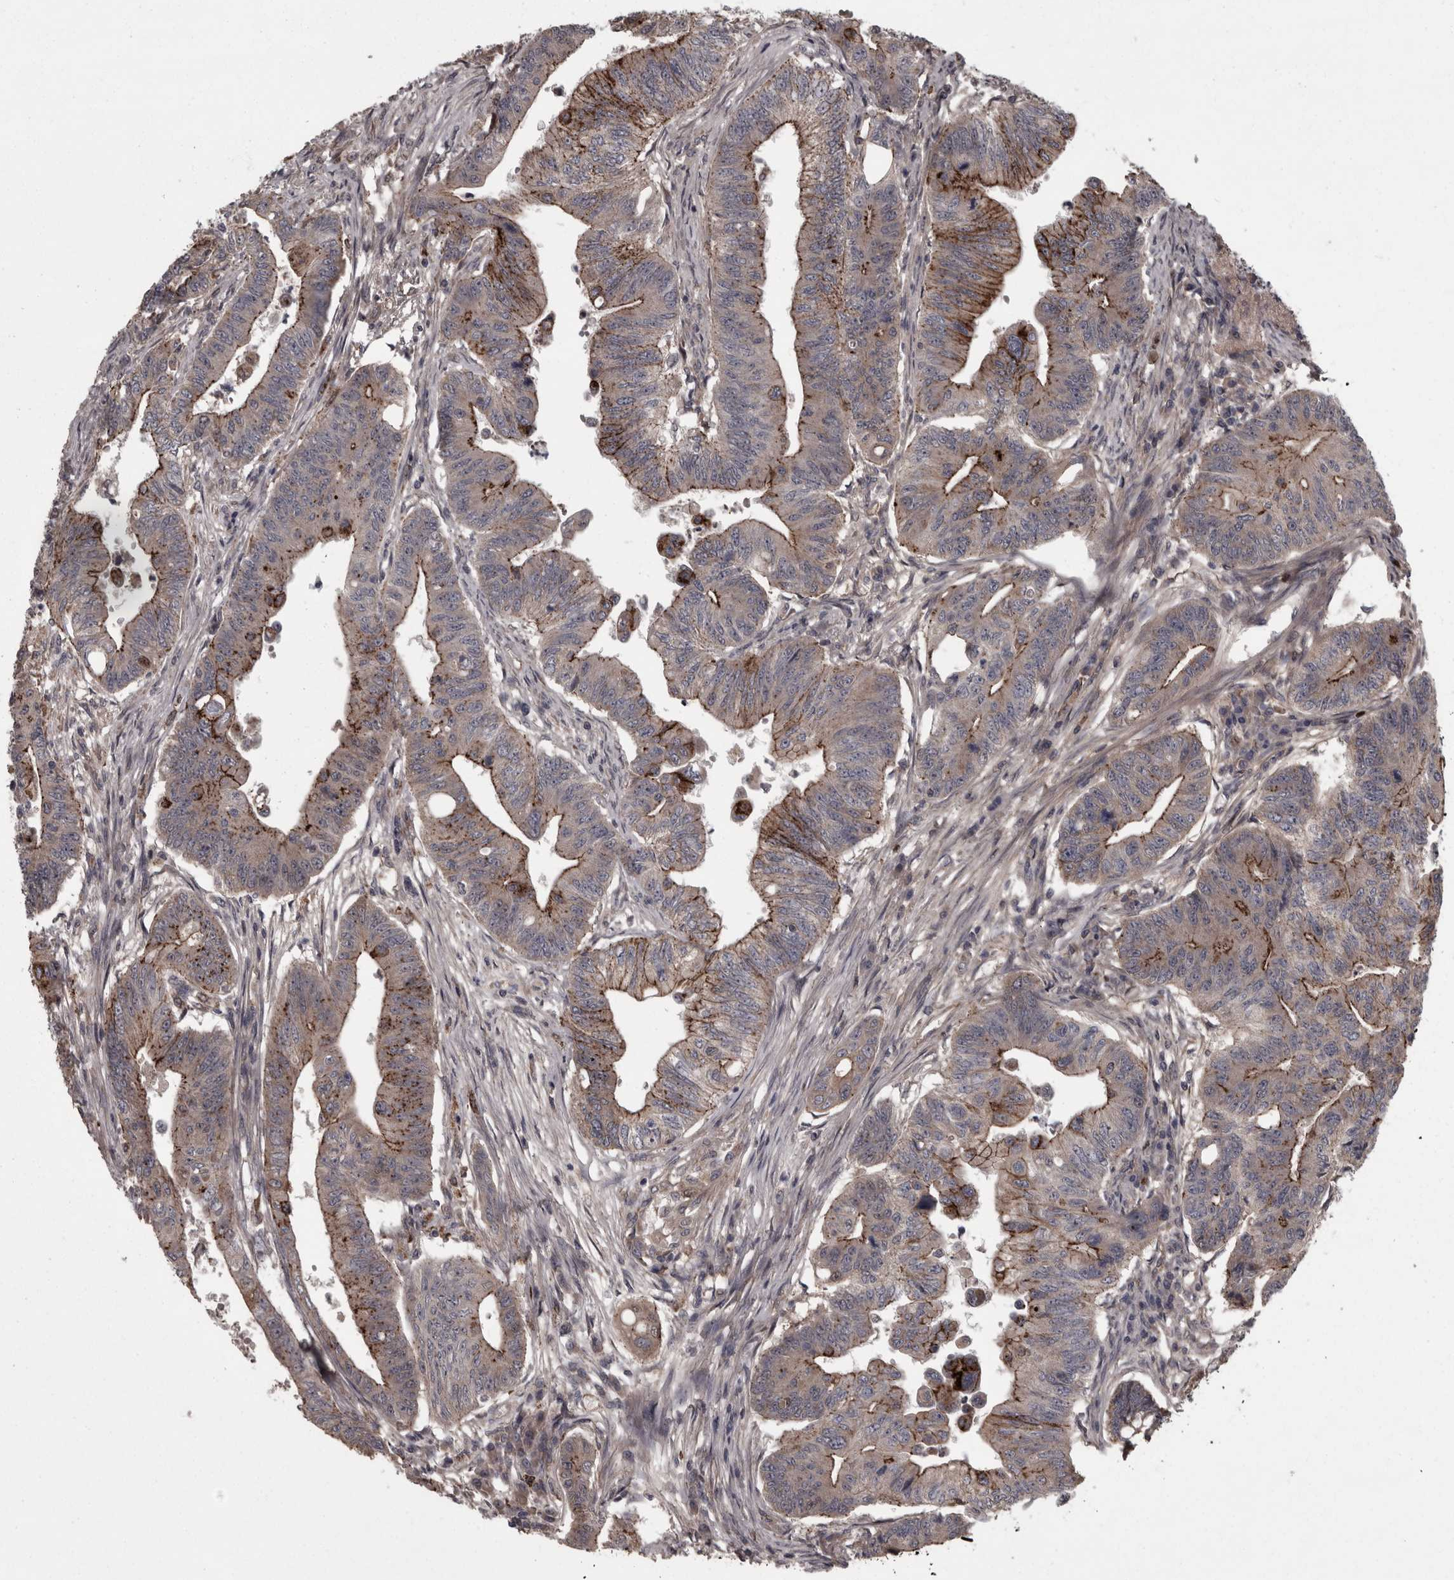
{"staining": {"intensity": "moderate", "quantity": "25%-75%", "location": "cytoplasmic/membranous"}, "tissue": "colorectal cancer", "cell_type": "Tumor cells", "image_type": "cancer", "snomed": [{"axis": "morphology", "description": "Adenoma, NOS"}, {"axis": "morphology", "description": "Adenocarcinoma, NOS"}, {"axis": "topography", "description": "Colon"}], "caption": "Adenoma (colorectal) stained for a protein (brown) shows moderate cytoplasmic/membranous positive positivity in about 25%-75% of tumor cells.", "gene": "PCDH17", "patient": {"sex": "male", "age": 79}}